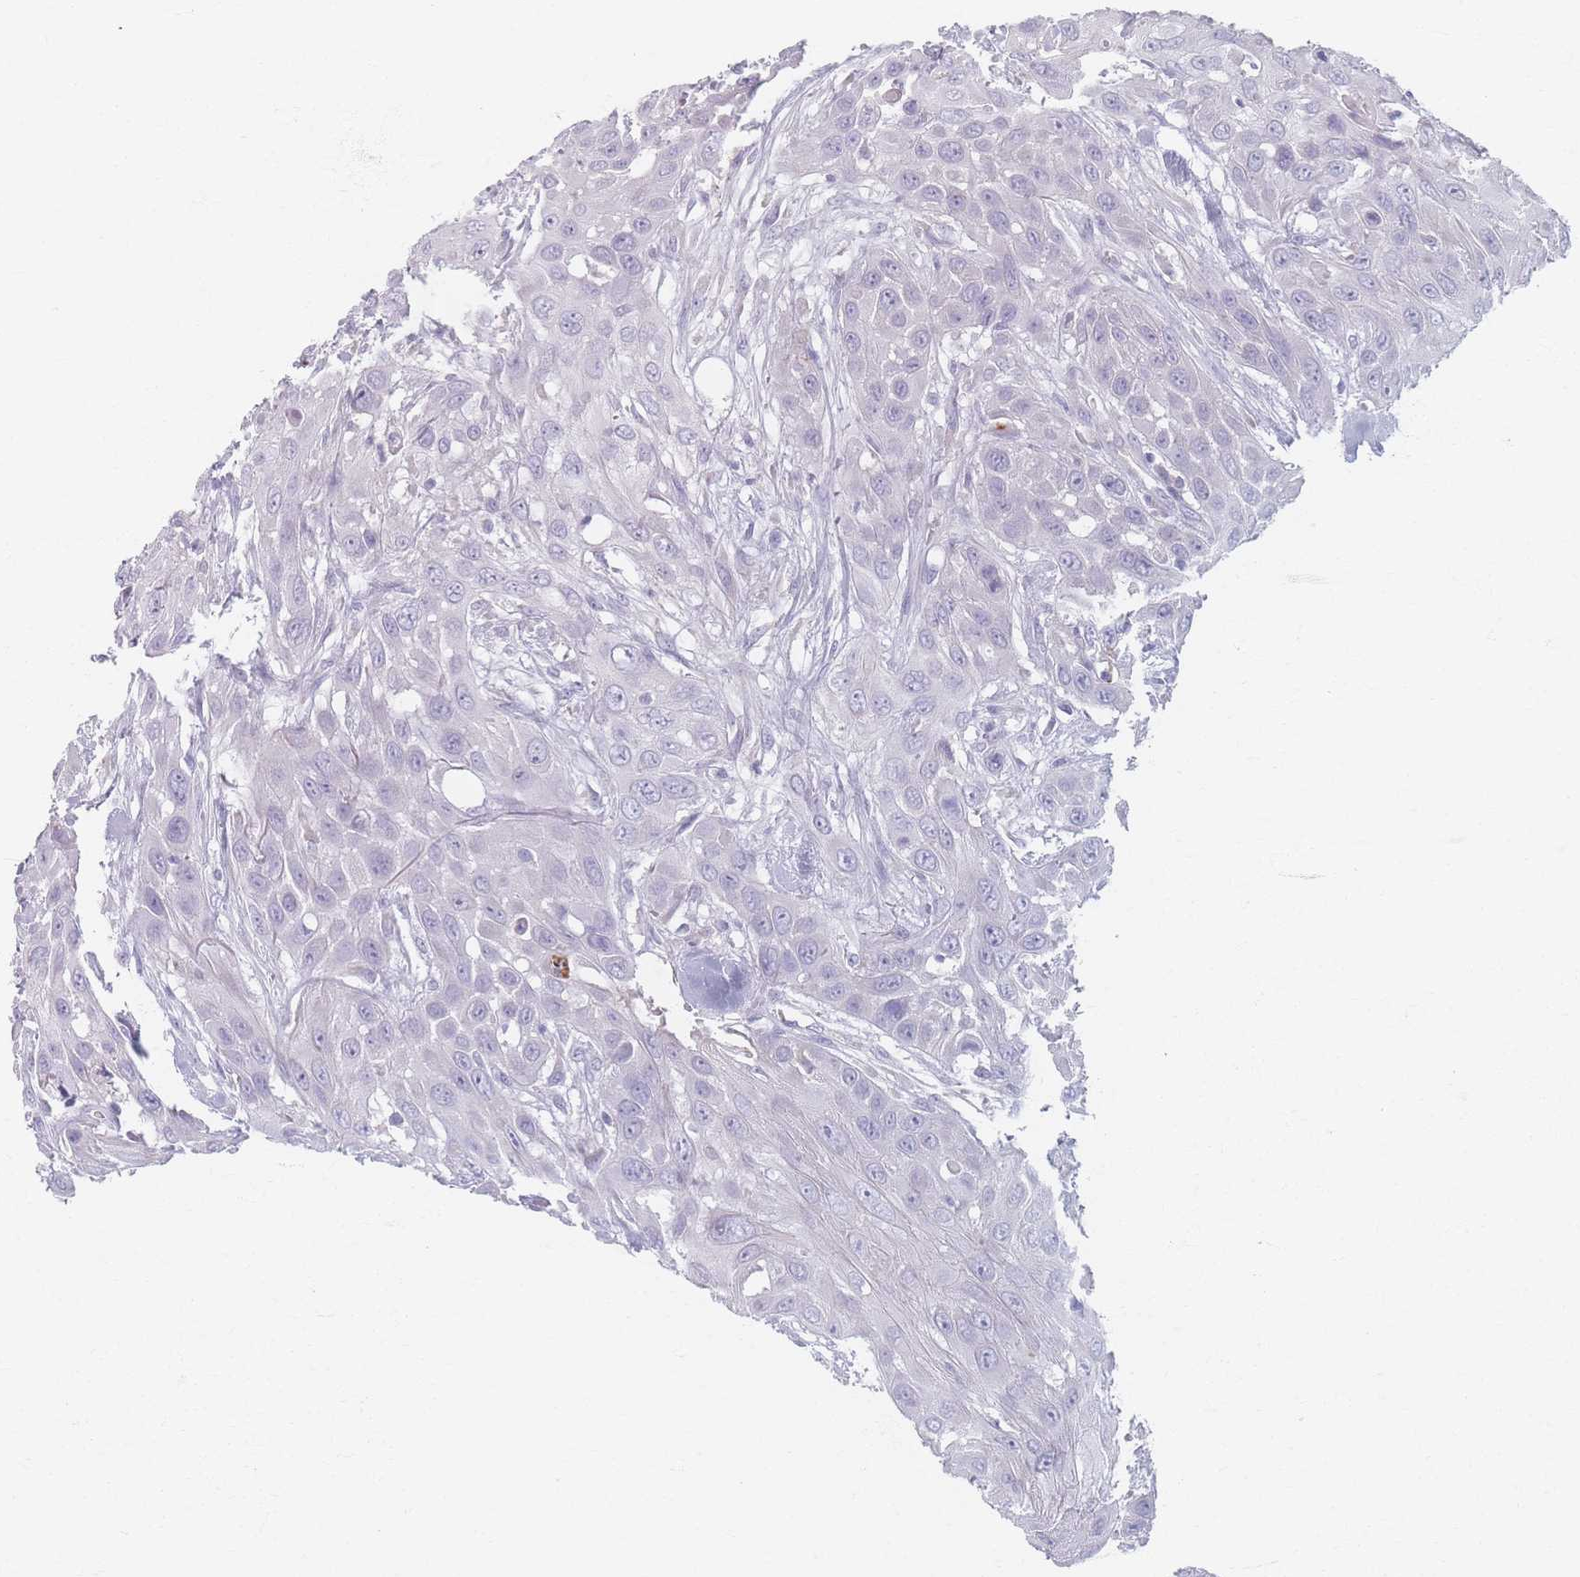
{"staining": {"intensity": "negative", "quantity": "none", "location": "none"}, "tissue": "head and neck cancer", "cell_type": "Tumor cells", "image_type": "cancer", "snomed": [{"axis": "morphology", "description": "Squamous cell carcinoma, NOS"}, {"axis": "topography", "description": "Head-Neck"}], "caption": "The histopathology image shows no staining of tumor cells in squamous cell carcinoma (head and neck). (IHC, brightfield microscopy, high magnification).", "gene": "PIGM", "patient": {"sex": "male", "age": 81}}